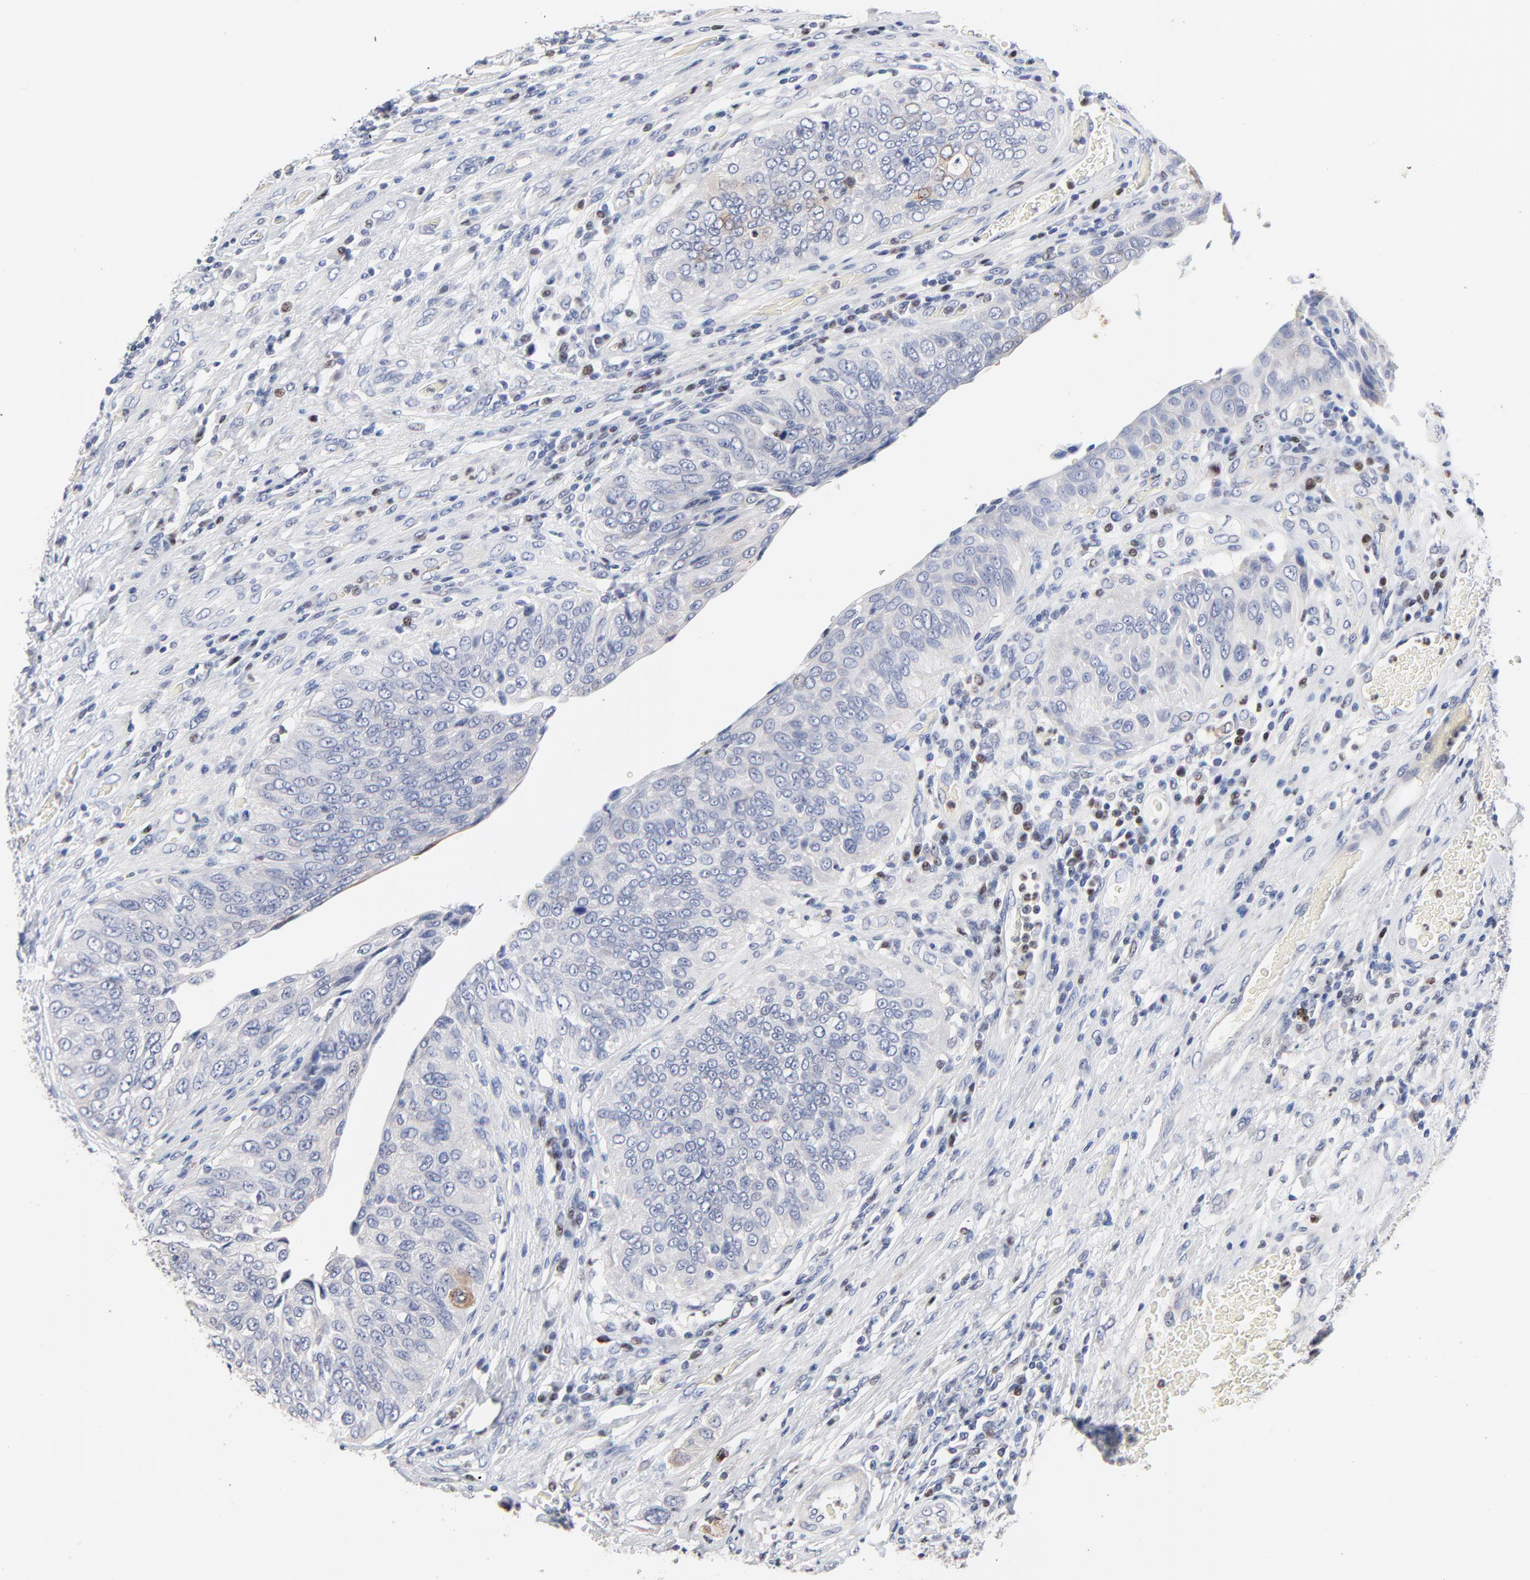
{"staining": {"intensity": "moderate", "quantity": "25%-75%", "location": "cytoplasmic/membranous"}, "tissue": "urothelial cancer", "cell_type": "Tumor cells", "image_type": "cancer", "snomed": [{"axis": "morphology", "description": "Urothelial carcinoma, High grade"}, {"axis": "topography", "description": "Urinary bladder"}], "caption": "Urothelial carcinoma (high-grade) stained with a protein marker exhibits moderate staining in tumor cells.", "gene": "AADAC", "patient": {"sex": "male", "age": 50}}